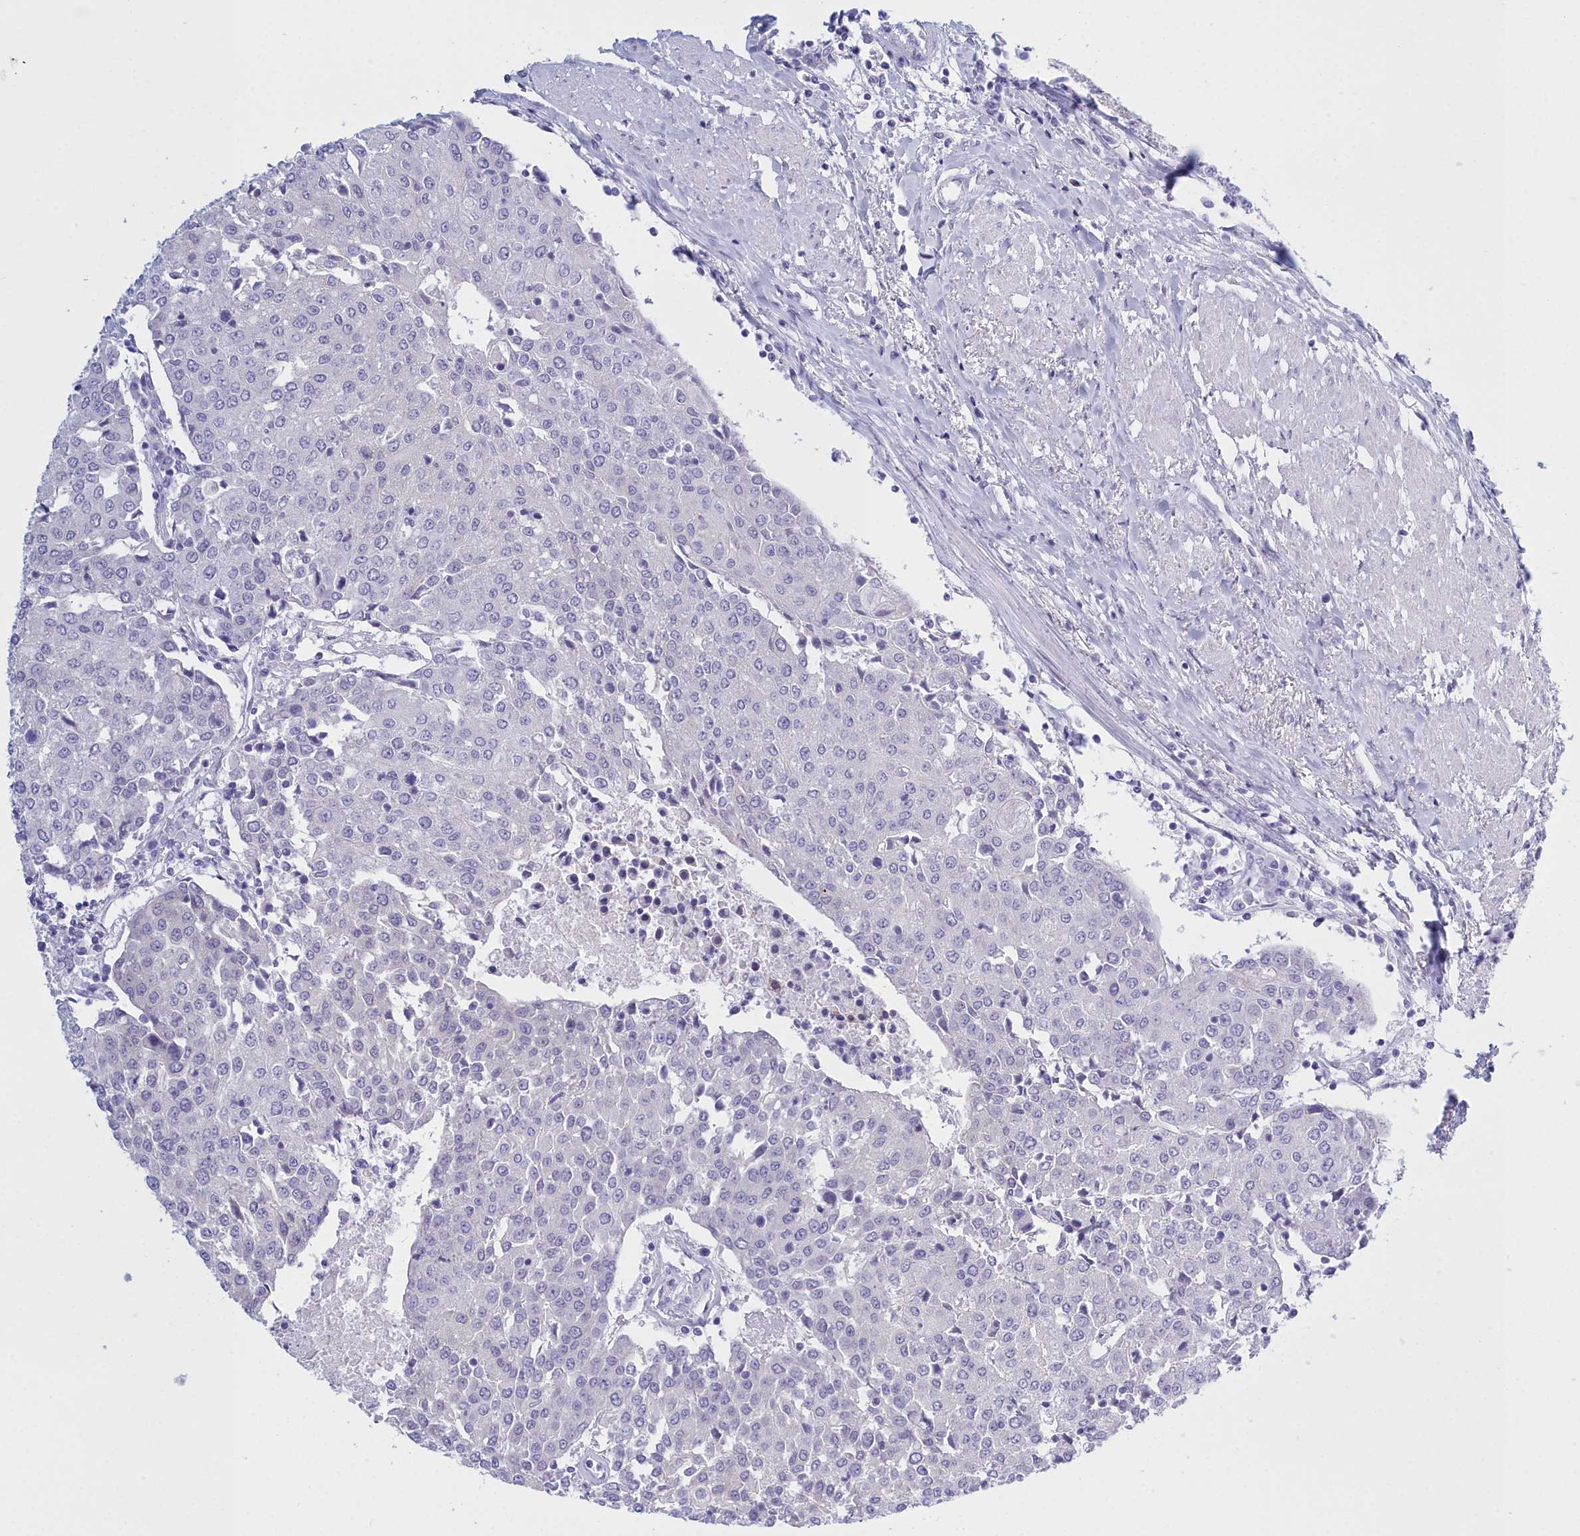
{"staining": {"intensity": "negative", "quantity": "none", "location": "none"}, "tissue": "urothelial cancer", "cell_type": "Tumor cells", "image_type": "cancer", "snomed": [{"axis": "morphology", "description": "Urothelial carcinoma, High grade"}, {"axis": "topography", "description": "Urinary bladder"}], "caption": "A high-resolution image shows immunohistochemistry (IHC) staining of urothelial carcinoma (high-grade), which exhibits no significant positivity in tumor cells.", "gene": "TMEM97", "patient": {"sex": "female", "age": 85}}